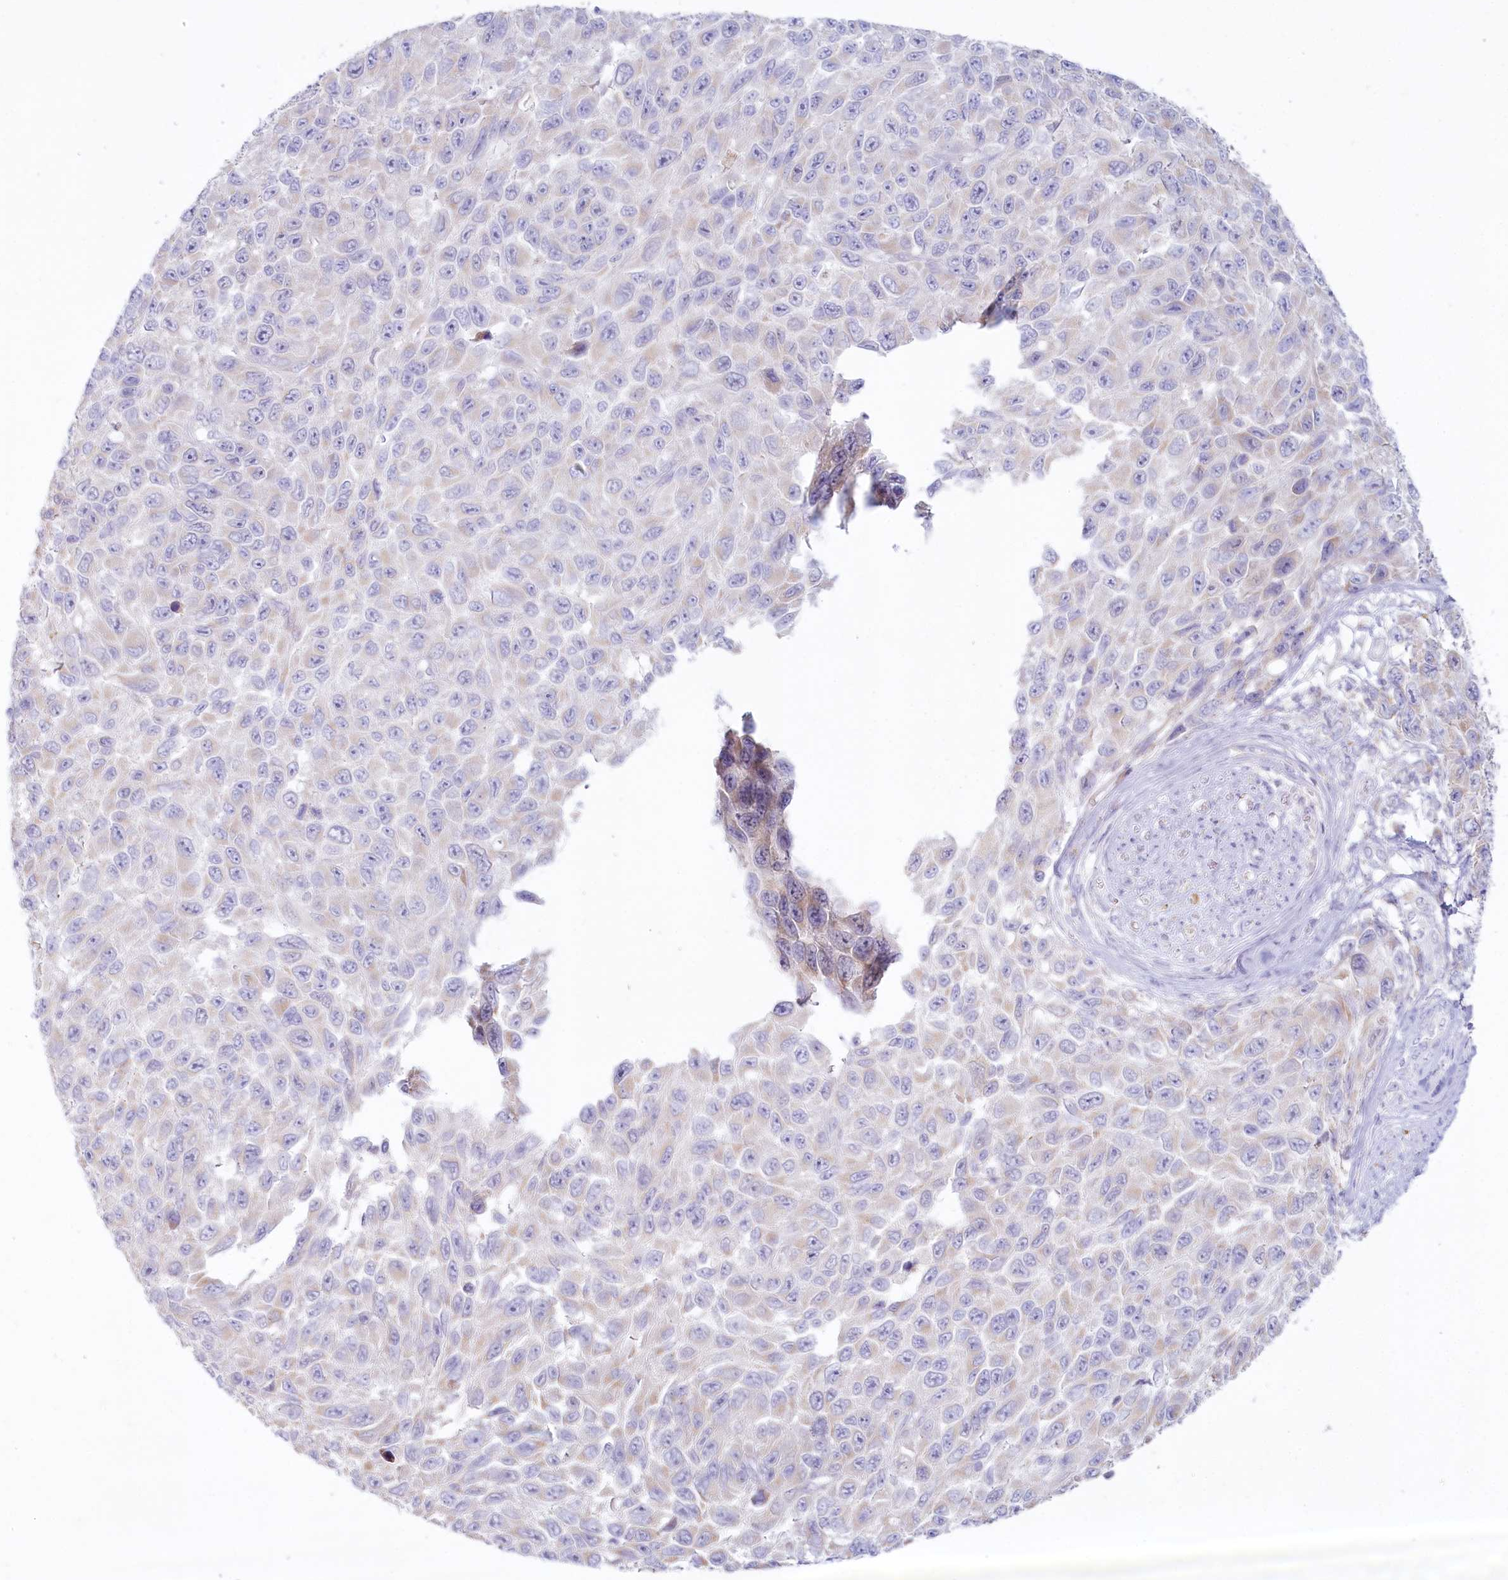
{"staining": {"intensity": "negative", "quantity": "none", "location": "none"}, "tissue": "melanoma", "cell_type": "Tumor cells", "image_type": "cancer", "snomed": [{"axis": "morphology", "description": "Normal tissue, NOS"}, {"axis": "morphology", "description": "Malignant melanoma, NOS"}, {"axis": "topography", "description": "Skin"}], "caption": "Immunohistochemistry (IHC) image of human malignant melanoma stained for a protein (brown), which exhibits no positivity in tumor cells. (Stains: DAB (3,3'-diaminobenzidine) IHC with hematoxylin counter stain, Microscopy: brightfield microscopy at high magnification).", "gene": "PSAPL1", "patient": {"sex": "female", "age": 96}}